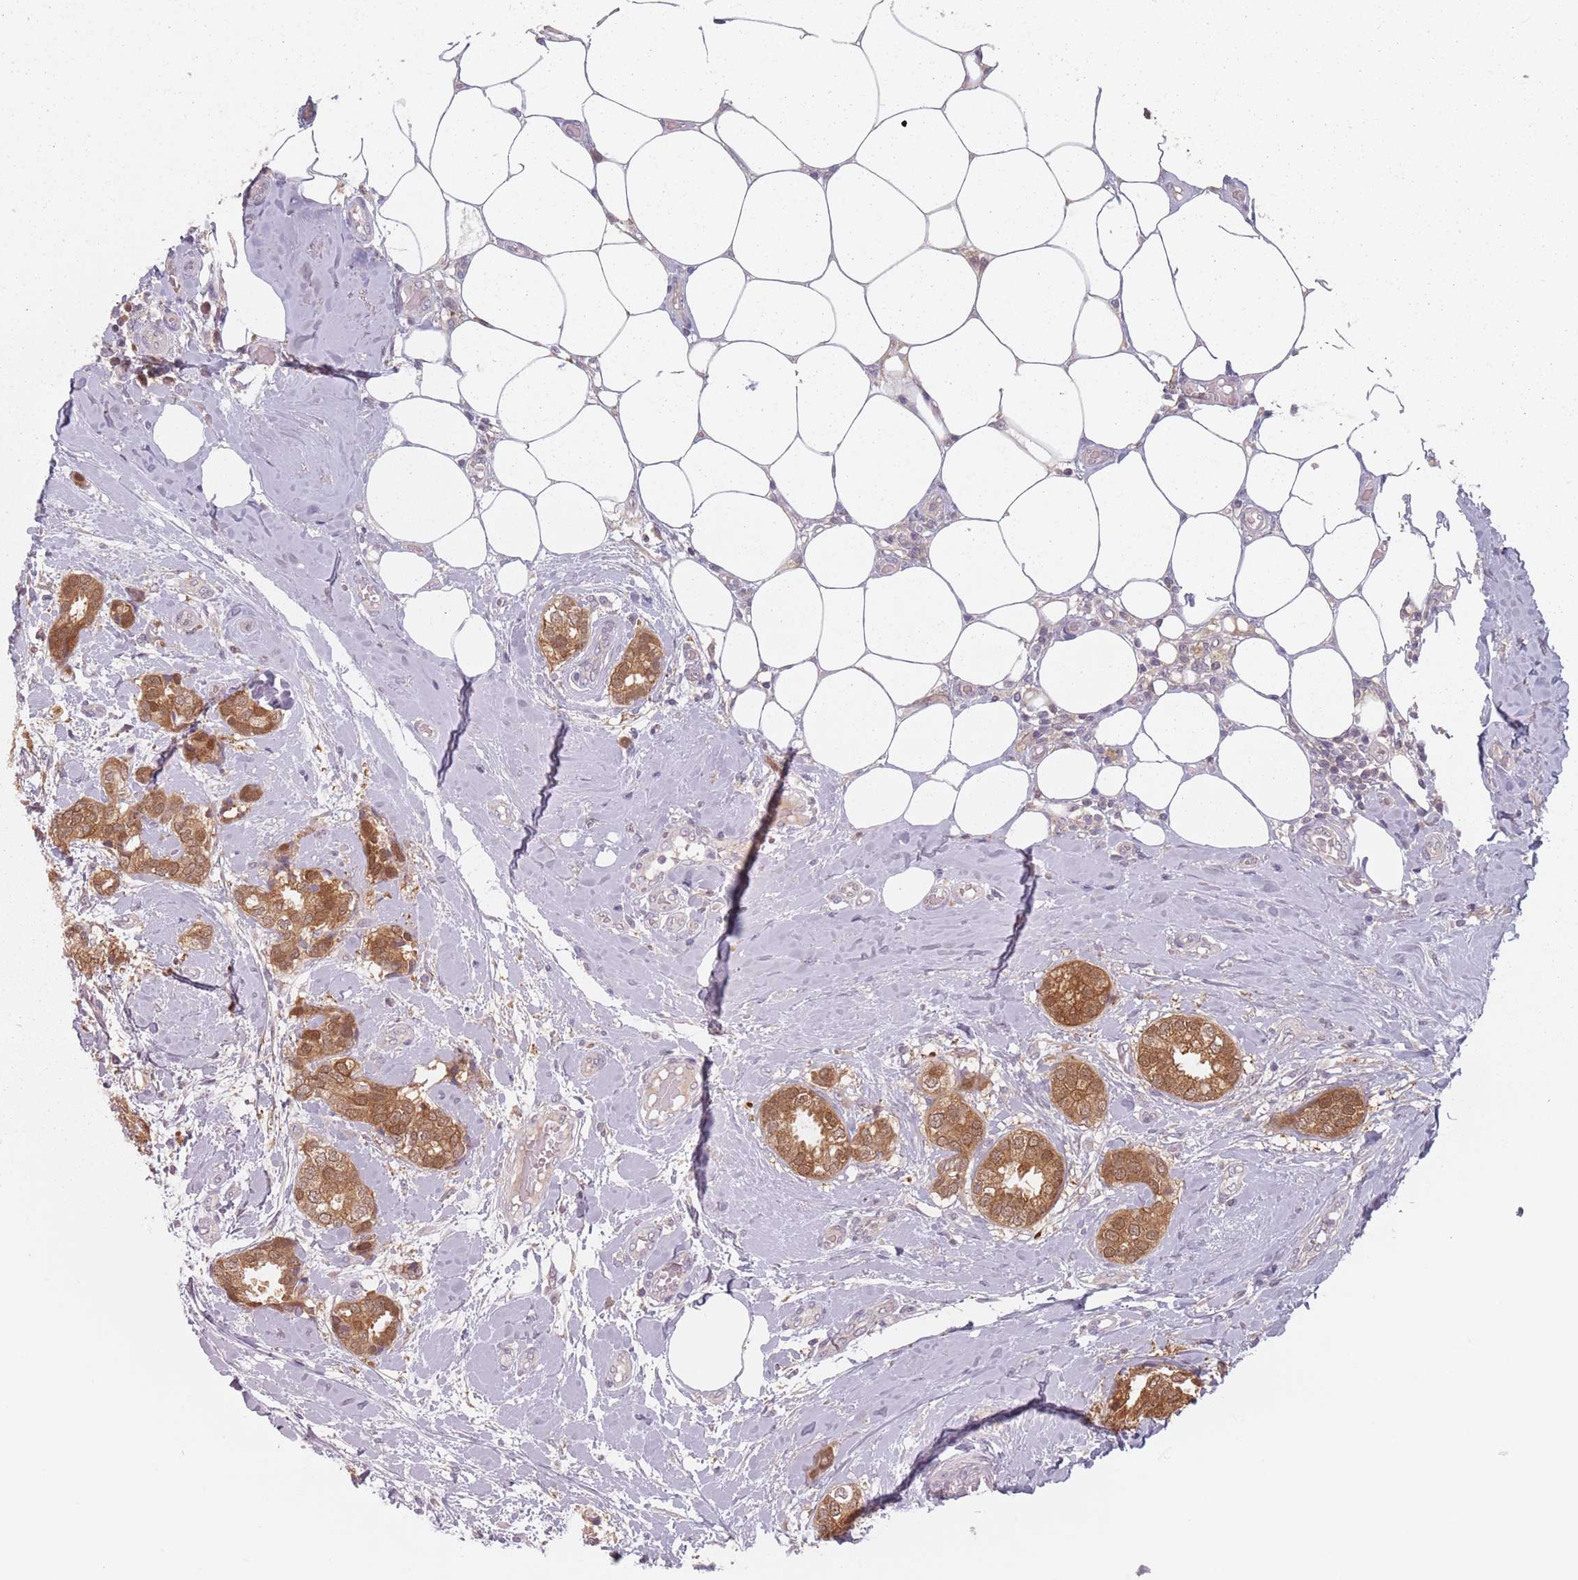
{"staining": {"intensity": "moderate", "quantity": ">75%", "location": "cytoplasmic/membranous,nuclear"}, "tissue": "breast cancer", "cell_type": "Tumor cells", "image_type": "cancer", "snomed": [{"axis": "morphology", "description": "Duct carcinoma"}, {"axis": "topography", "description": "Breast"}], "caption": "High-magnification brightfield microscopy of breast cancer (infiltrating ductal carcinoma) stained with DAB (brown) and counterstained with hematoxylin (blue). tumor cells exhibit moderate cytoplasmic/membranous and nuclear positivity is appreciated in approximately>75% of cells.", "gene": "NAXE", "patient": {"sex": "female", "age": 73}}